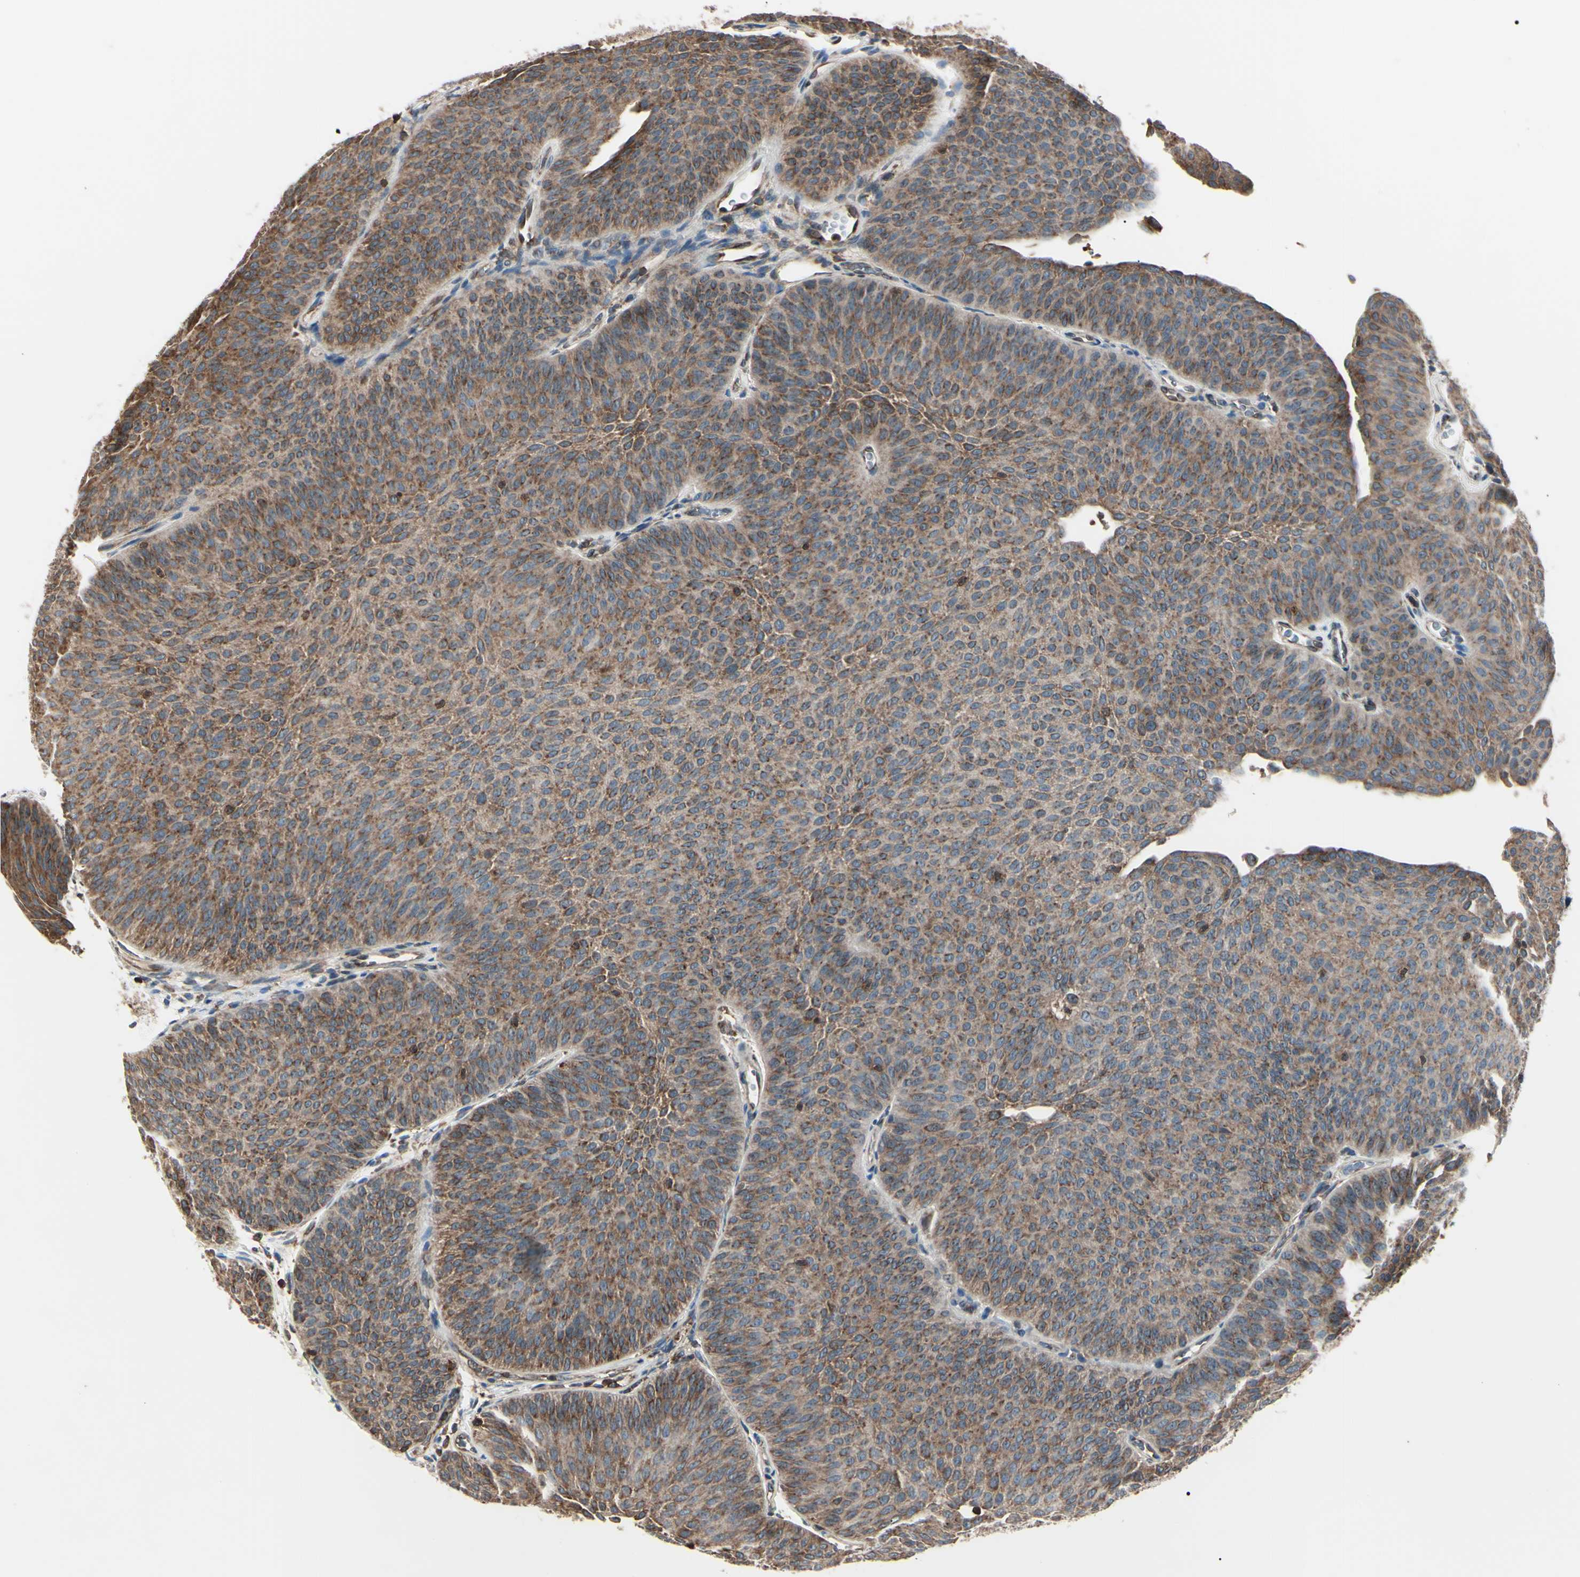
{"staining": {"intensity": "strong", "quantity": "25%-75%", "location": "cytoplasmic/membranous"}, "tissue": "urothelial cancer", "cell_type": "Tumor cells", "image_type": "cancer", "snomed": [{"axis": "morphology", "description": "Urothelial carcinoma, Low grade"}, {"axis": "topography", "description": "Urinary bladder"}], "caption": "Tumor cells reveal strong cytoplasmic/membranous staining in about 25%-75% of cells in urothelial cancer.", "gene": "MAPRE1", "patient": {"sex": "female", "age": 60}}